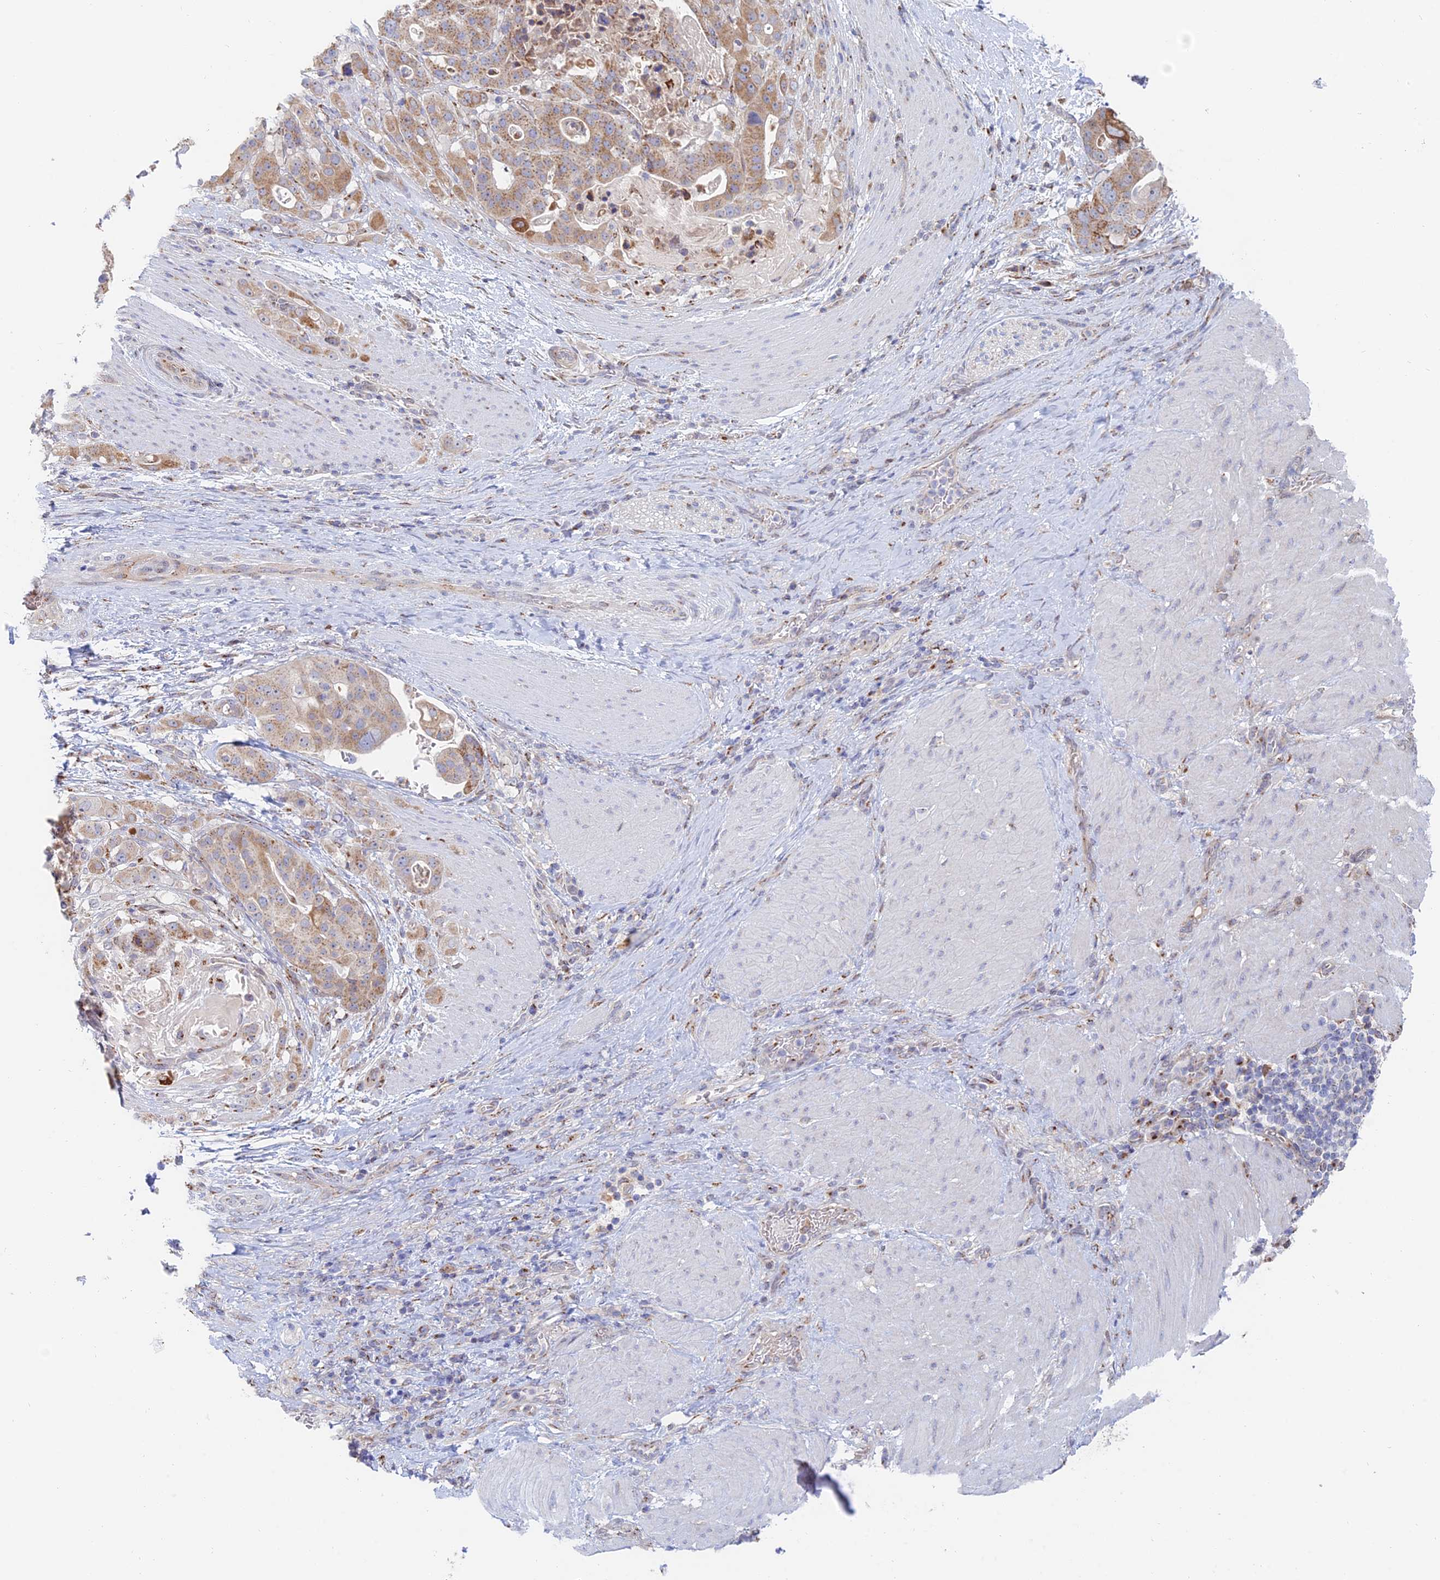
{"staining": {"intensity": "moderate", "quantity": ">75%", "location": "cytoplasmic/membranous"}, "tissue": "stomach cancer", "cell_type": "Tumor cells", "image_type": "cancer", "snomed": [{"axis": "morphology", "description": "Adenocarcinoma, NOS"}, {"axis": "topography", "description": "Stomach"}], "caption": "Stomach cancer was stained to show a protein in brown. There is medium levels of moderate cytoplasmic/membranous staining in about >75% of tumor cells. Immunohistochemistry stains the protein in brown and the nuclei are stained blue.", "gene": "HS2ST1", "patient": {"sex": "male", "age": 48}}